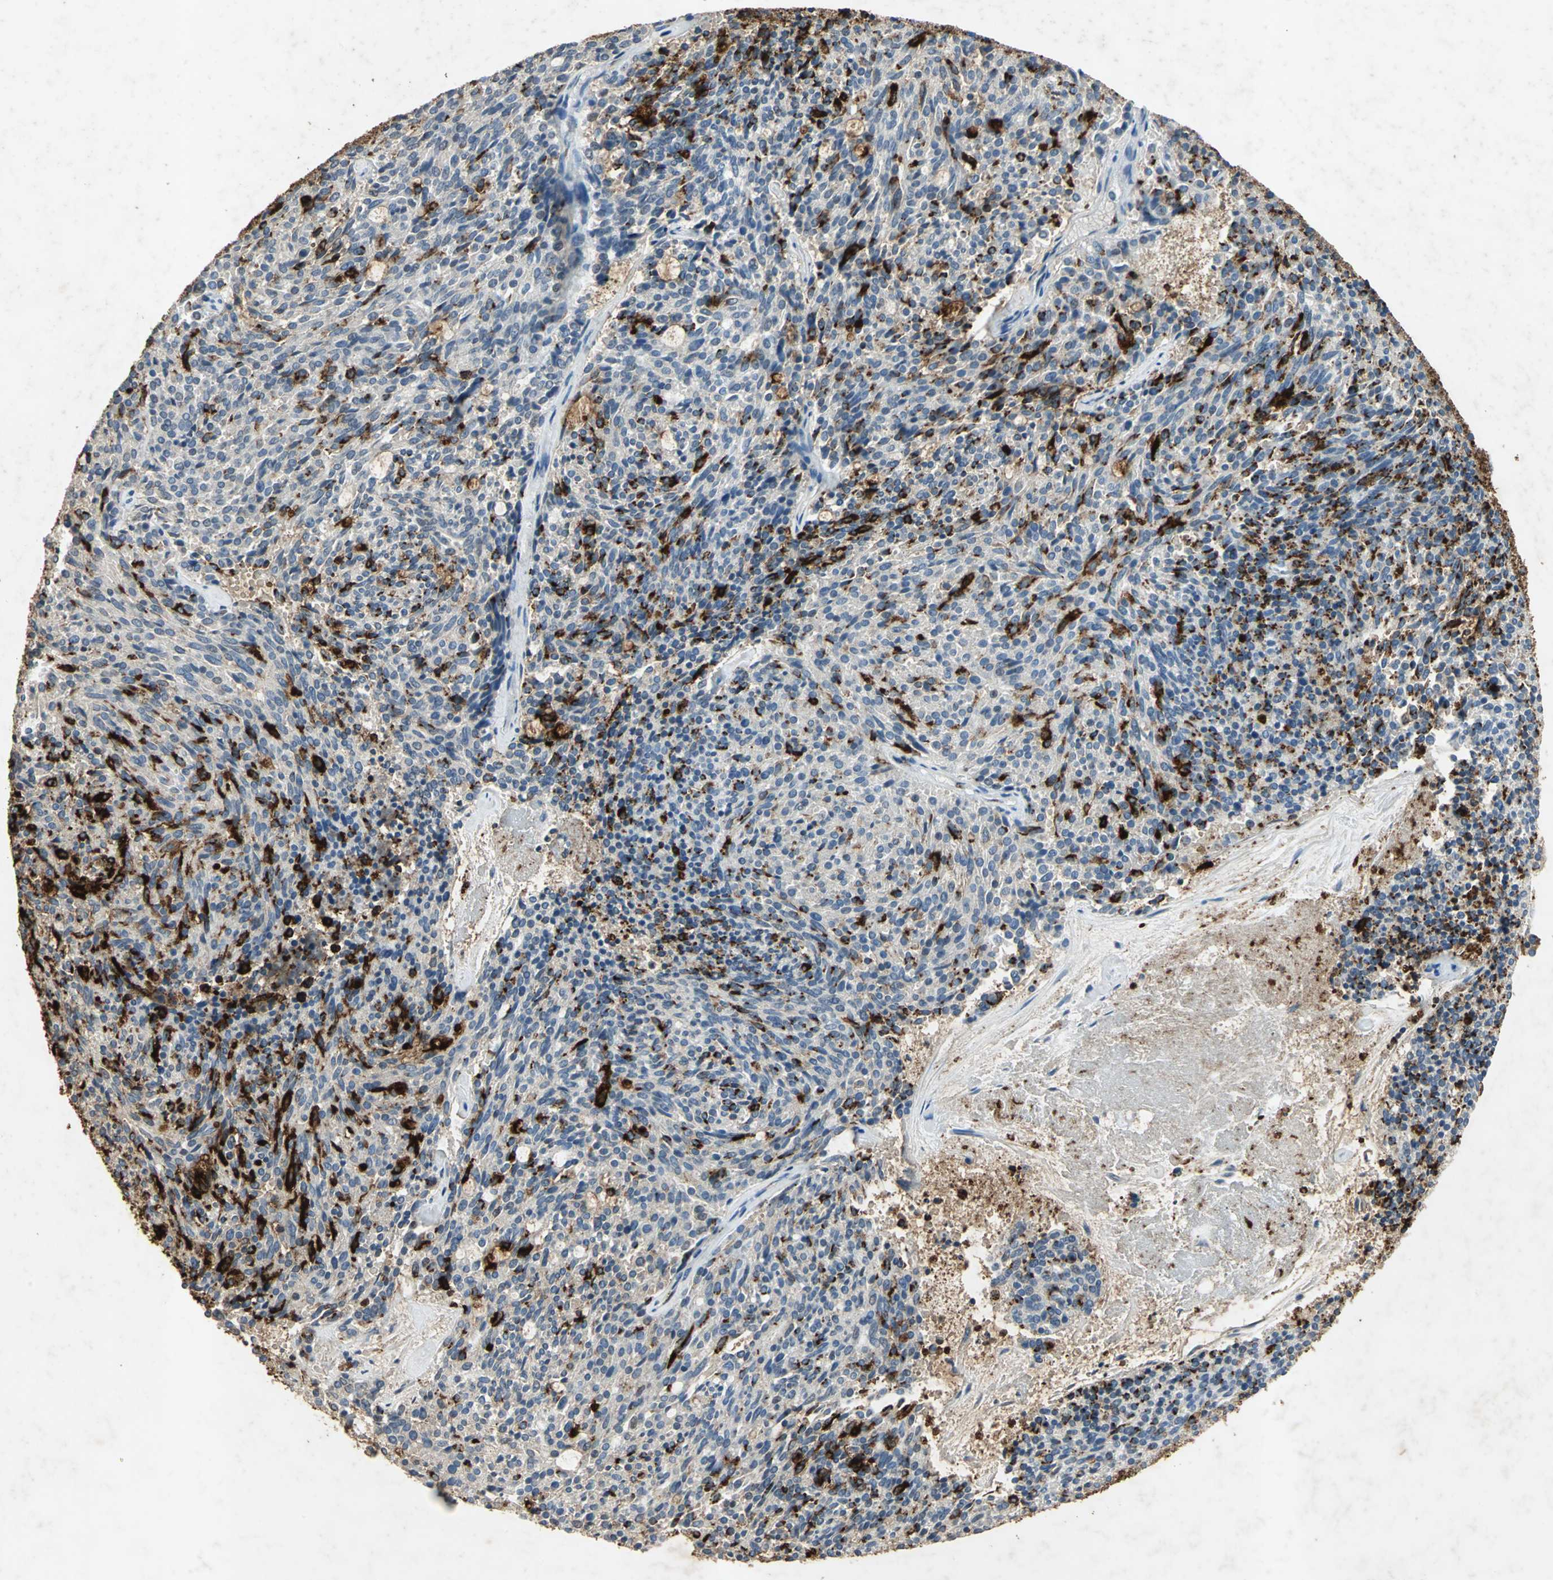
{"staining": {"intensity": "strong", "quantity": "<25%", "location": "cytoplasmic/membranous"}, "tissue": "carcinoid", "cell_type": "Tumor cells", "image_type": "cancer", "snomed": [{"axis": "morphology", "description": "Carcinoid, malignant, NOS"}, {"axis": "topography", "description": "Pancreas"}], "caption": "Immunohistochemical staining of malignant carcinoid reveals medium levels of strong cytoplasmic/membranous positivity in approximately <25% of tumor cells.", "gene": "CAMK2B", "patient": {"sex": "female", "age": 54}}